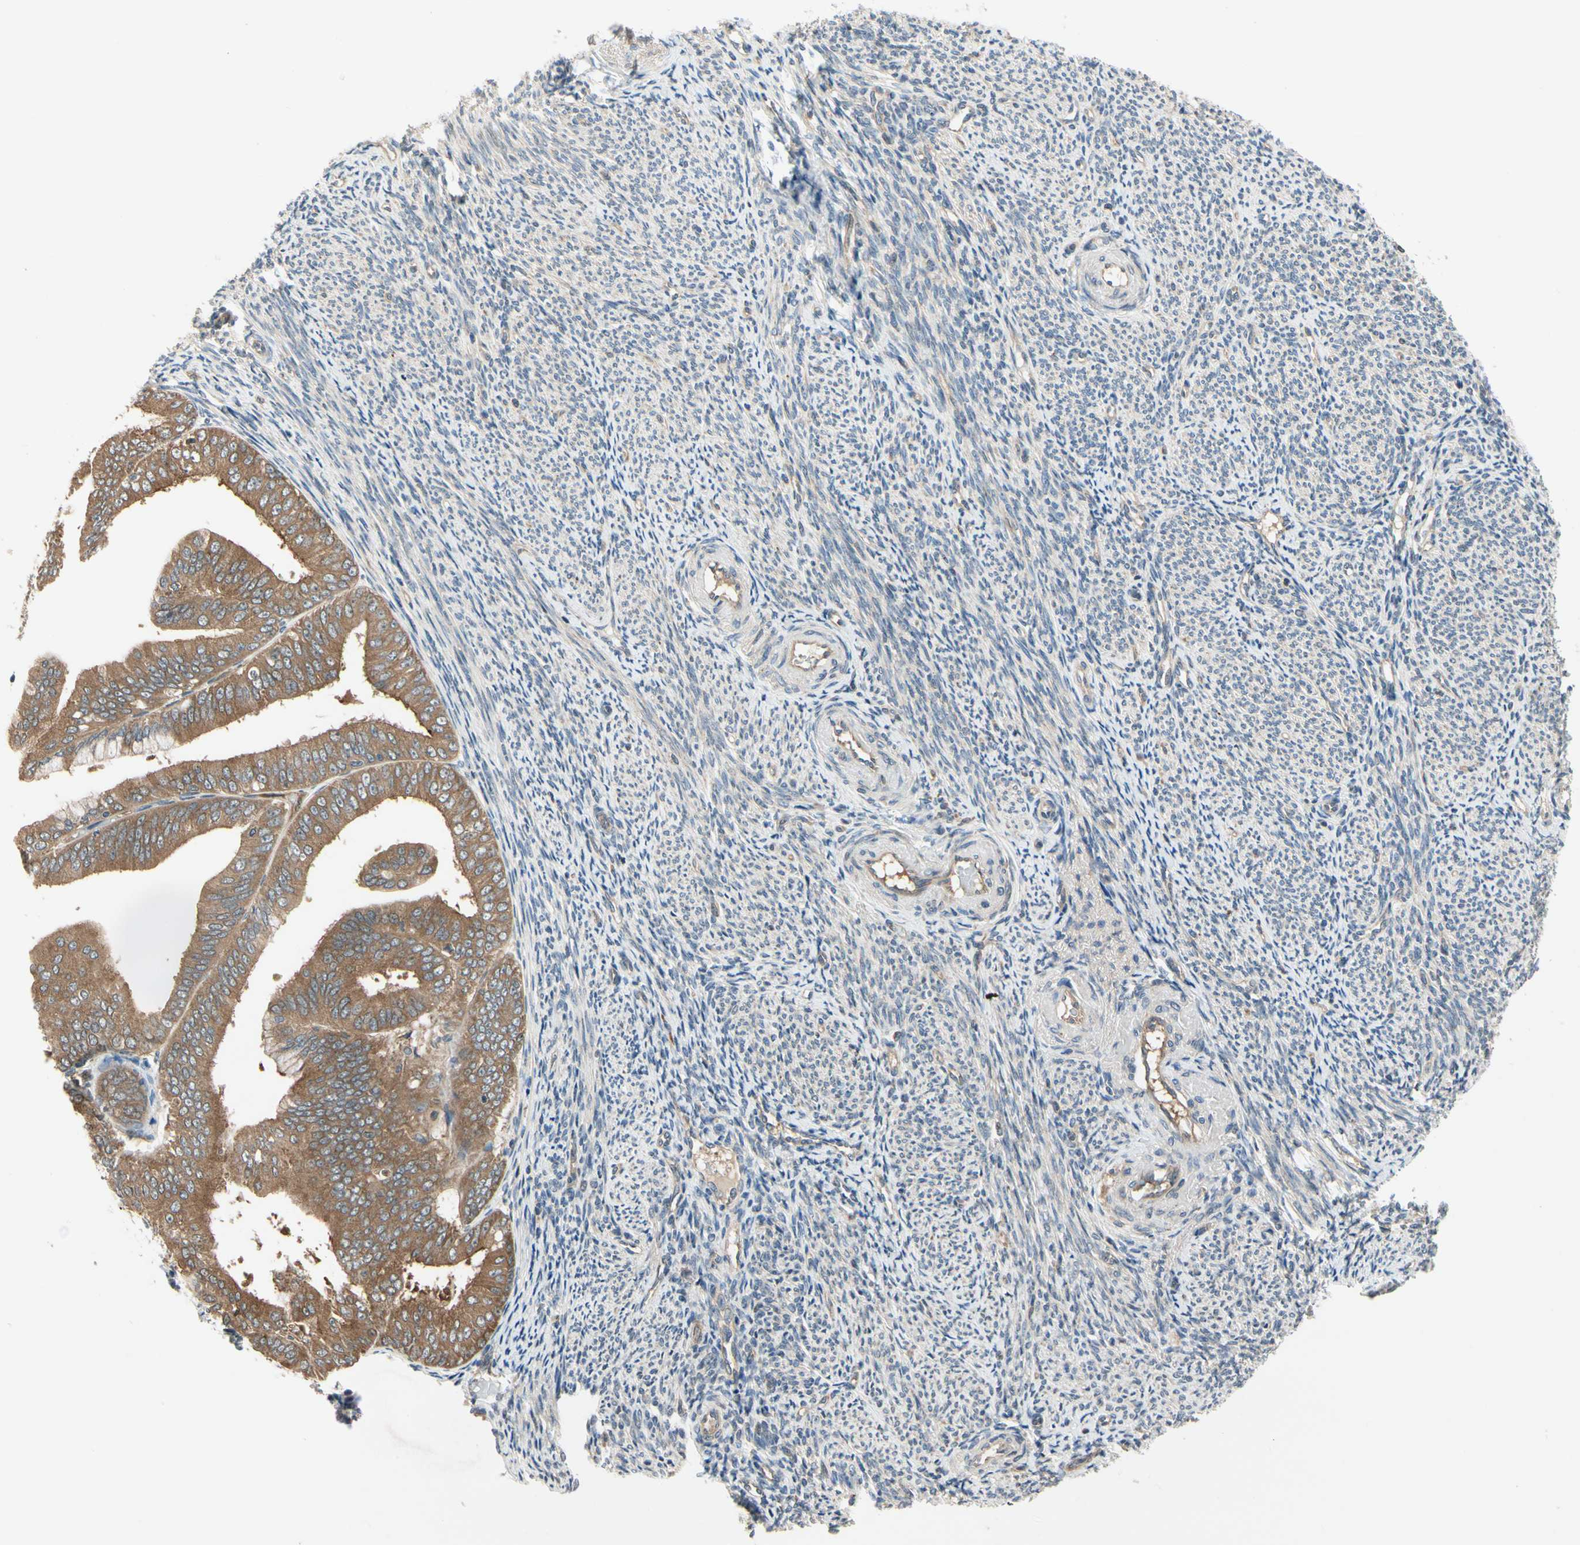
{"staining": {"intensity": "moderate", "quantity": ">75%", "location": "cytoplasmic/membranous"}, "tissue": "endometrial cancer", "cell_type": "Tumor cells", "image_type": "cancer", "snomed": [{"axis": "morphology", "description": "Adenocarcinoma, NOS"}, {"axis": "topography", "description": "Endometrium"}], "caption": "Immunohistochemical staining of endometrial cancer (adenocarcinoma) displays medium levels of moderate cytoplasmic/membranous staining in approximately >75% of tumor cells. The protein of interest is stained brown, and the nuclei are stained in blue (DAB IHC with brightfield microscopy, high magnification).", "gene": "TDRP", "patient": {"sex": "female", "age": 63}}